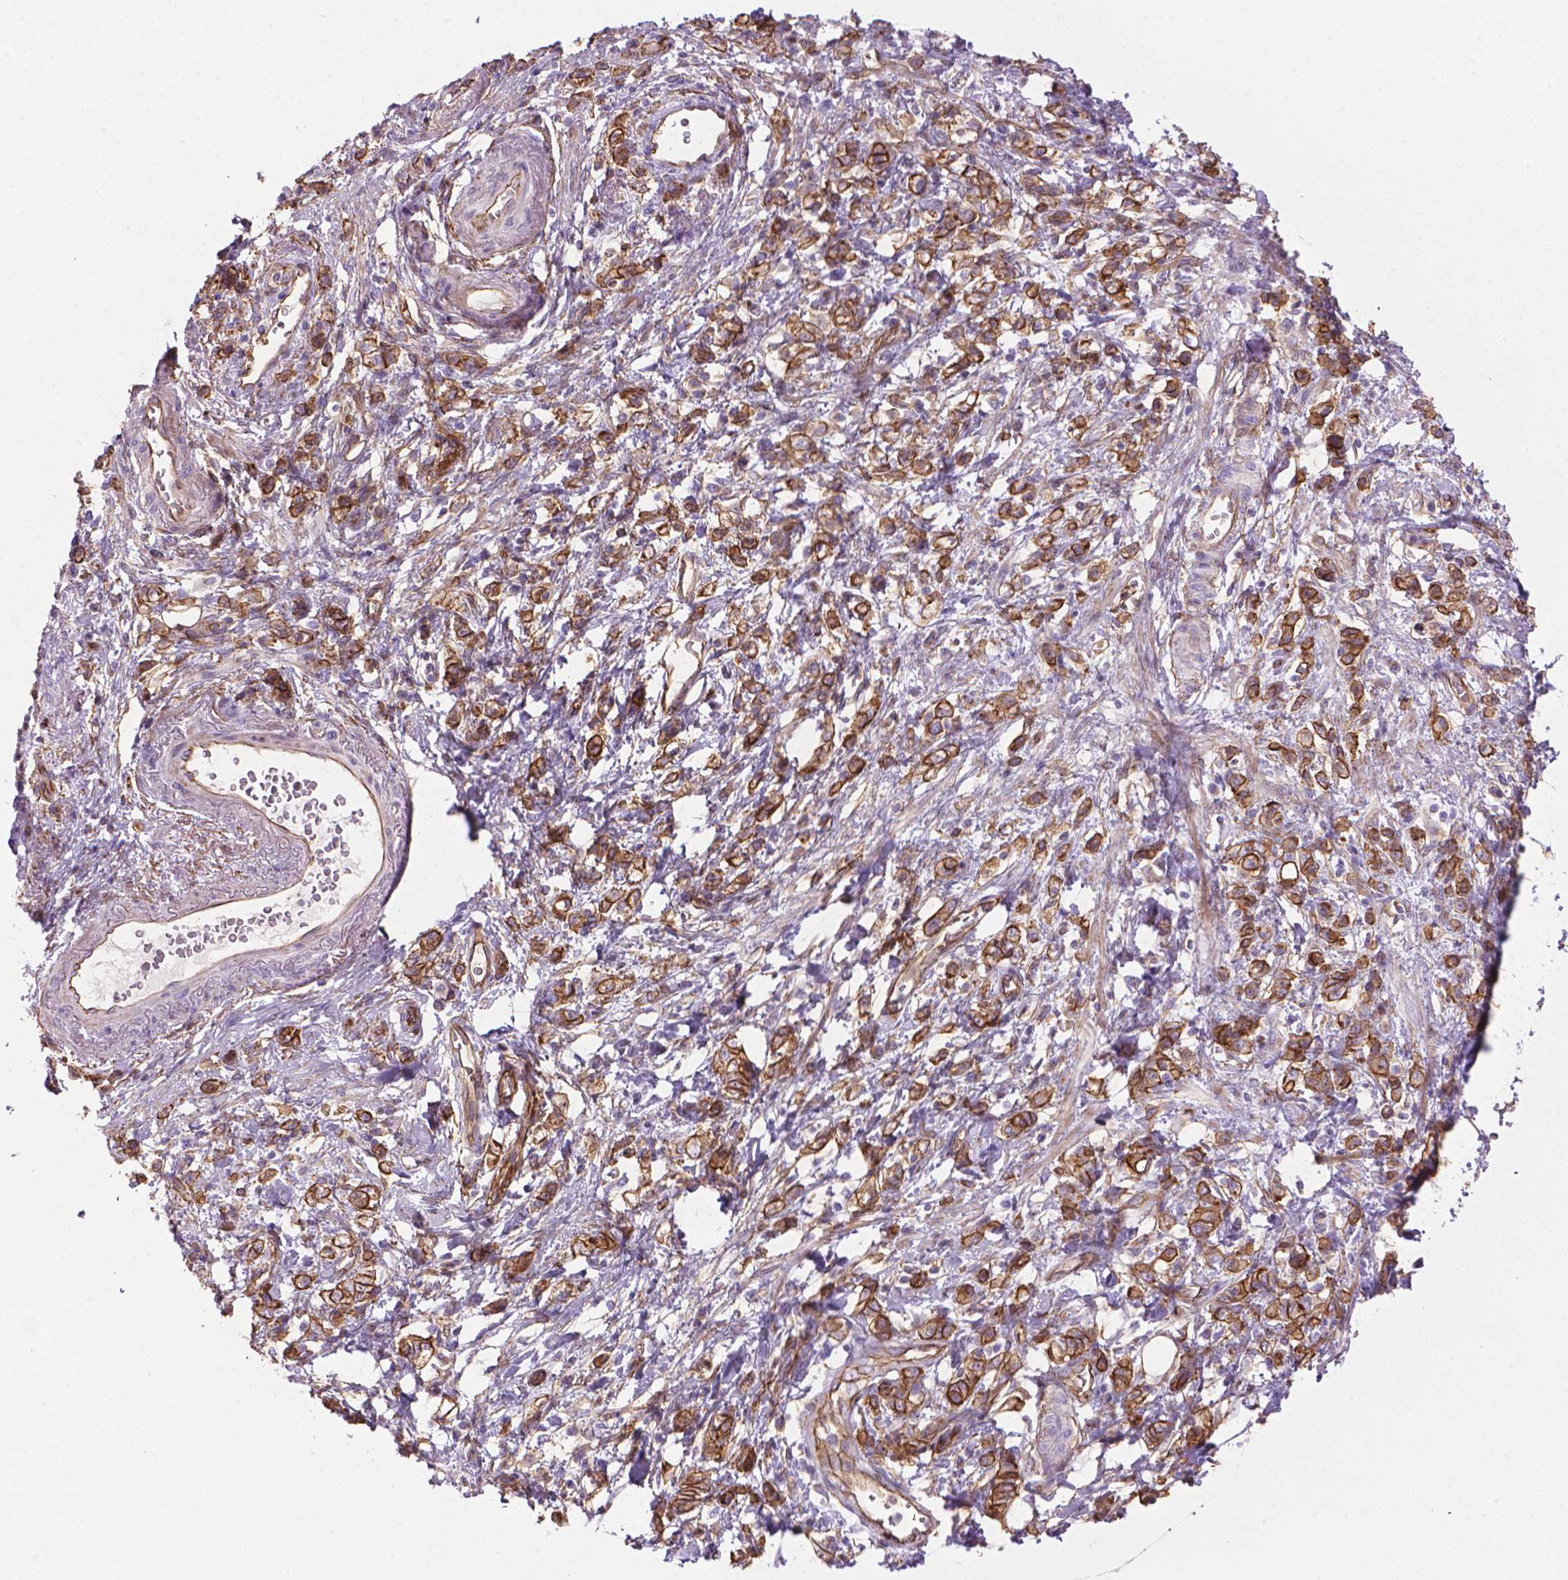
{"staining": {"intensity": "strong", "quantity": ">75%", "location": "cytoplasmic/membranous"}, "tissue": "stomach cancer", "cell_type": "Tumor cells", "image_type": "cancer", "snomed": [{"axis": "morphology", "description": "Adenocarcinoma, NOS"}, {"axis": "topography", "description": "Stomach"}], "caption": "Protein analysis of stomach adenocarcinoma tissue reveals strong cytoplasmic/membranous positivity in approximately >75% of tumor cells.", "gene": "TENT5A", "patient": {"sex": "male", "age": 77}}